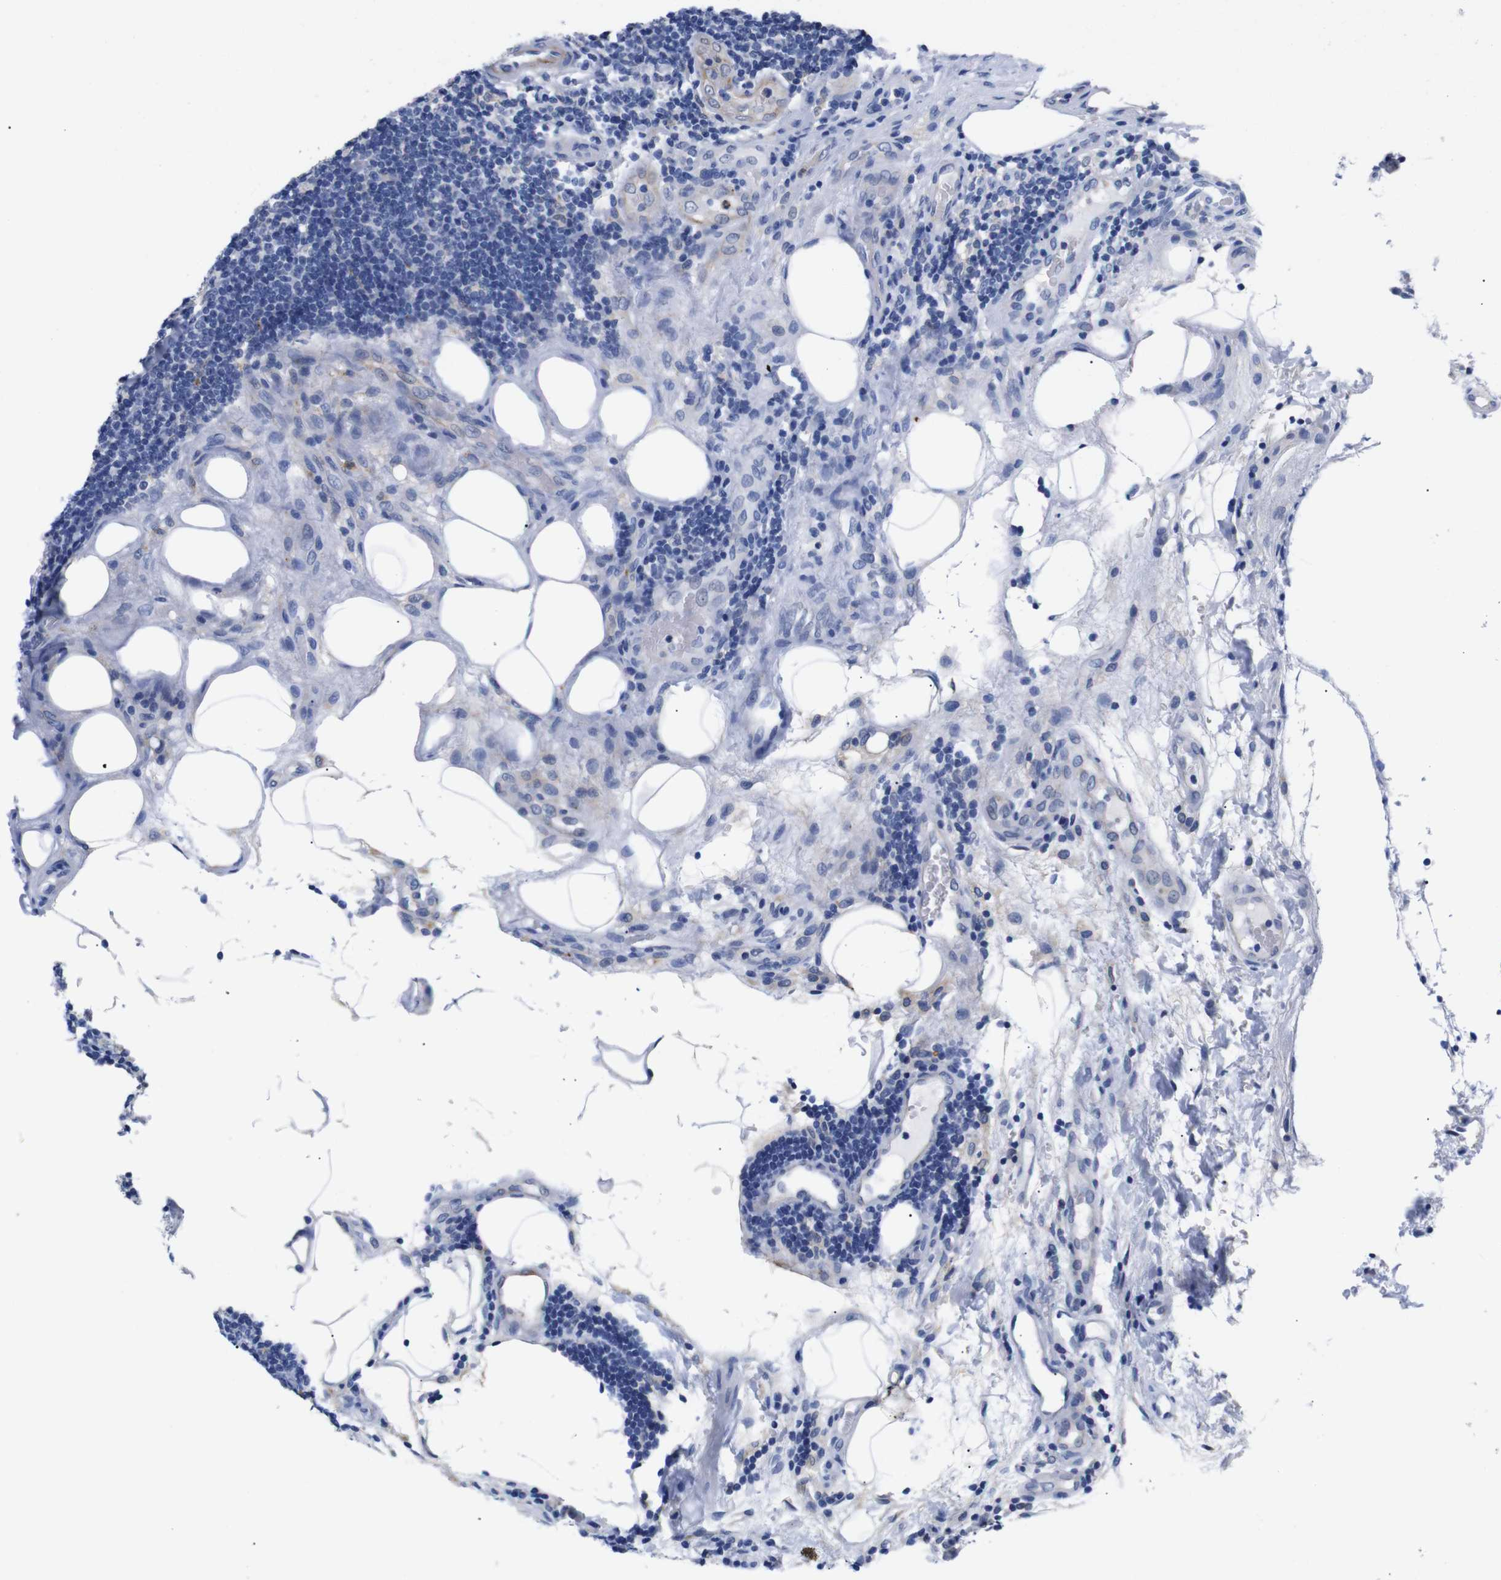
{"staining": {"intensity": "negative", "quantity": "none", "location": "none"}, "tissue": "lymphoma", "cell_type": "Tumor cells", "image_type": "cancer", "snomed": [{"axis": "morphology", "description": "Malignant lymphoma, non-Hodgkin's type, Low grade"}, {"axis": "topography", "description": "Lymph node"}], "caption": "Micrograph shows no protein positivity in tumor cells of lymphoma tissue. (Brightfield microscopy of DAB (3,3'-diaminobenzidine) immunohistochemistry at high magnification).", "gene": "SDCBP", "patient": {"sex": "male", "age": 83}}